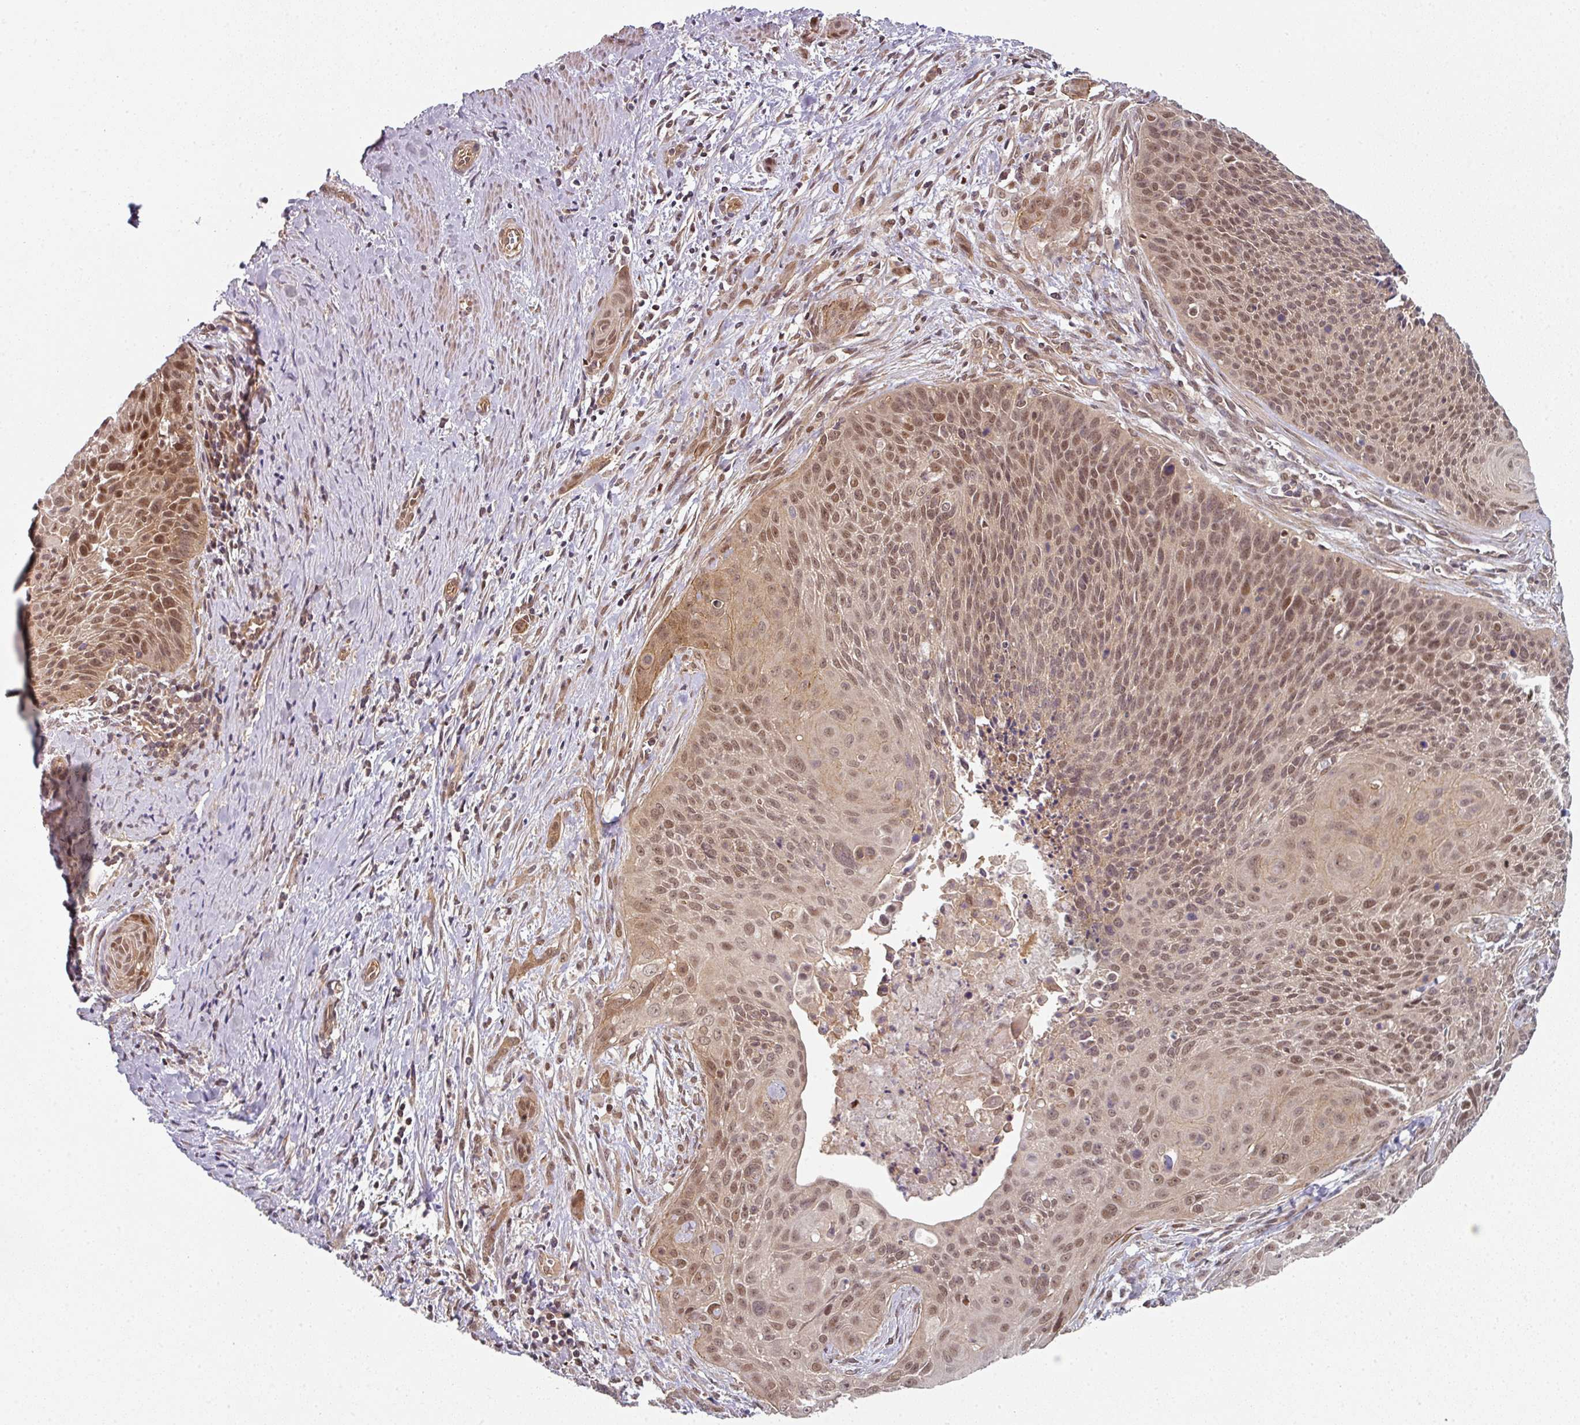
{"staining": {"intensity": "moderate", "quantity": ">75%", "location": "nuclear"}, "tissue": "cervical cancer", "cell_type": "Tumor cells", "image_type": "cancer", "snomed": [{"axis": "morphology", "description": "Squamous cell carcinoma, NOS"}, {"axis": "topography", "description": "Cervix"}], "caption": "Moderate nuclear expression for a protein is identified in approximately >75% of tumor cells of cervical cancer (squamous cell carcinoma) using immunohistochemistry.", "gene": "PSME3IP1", "patient": {"sex": "female", "age": 55}}